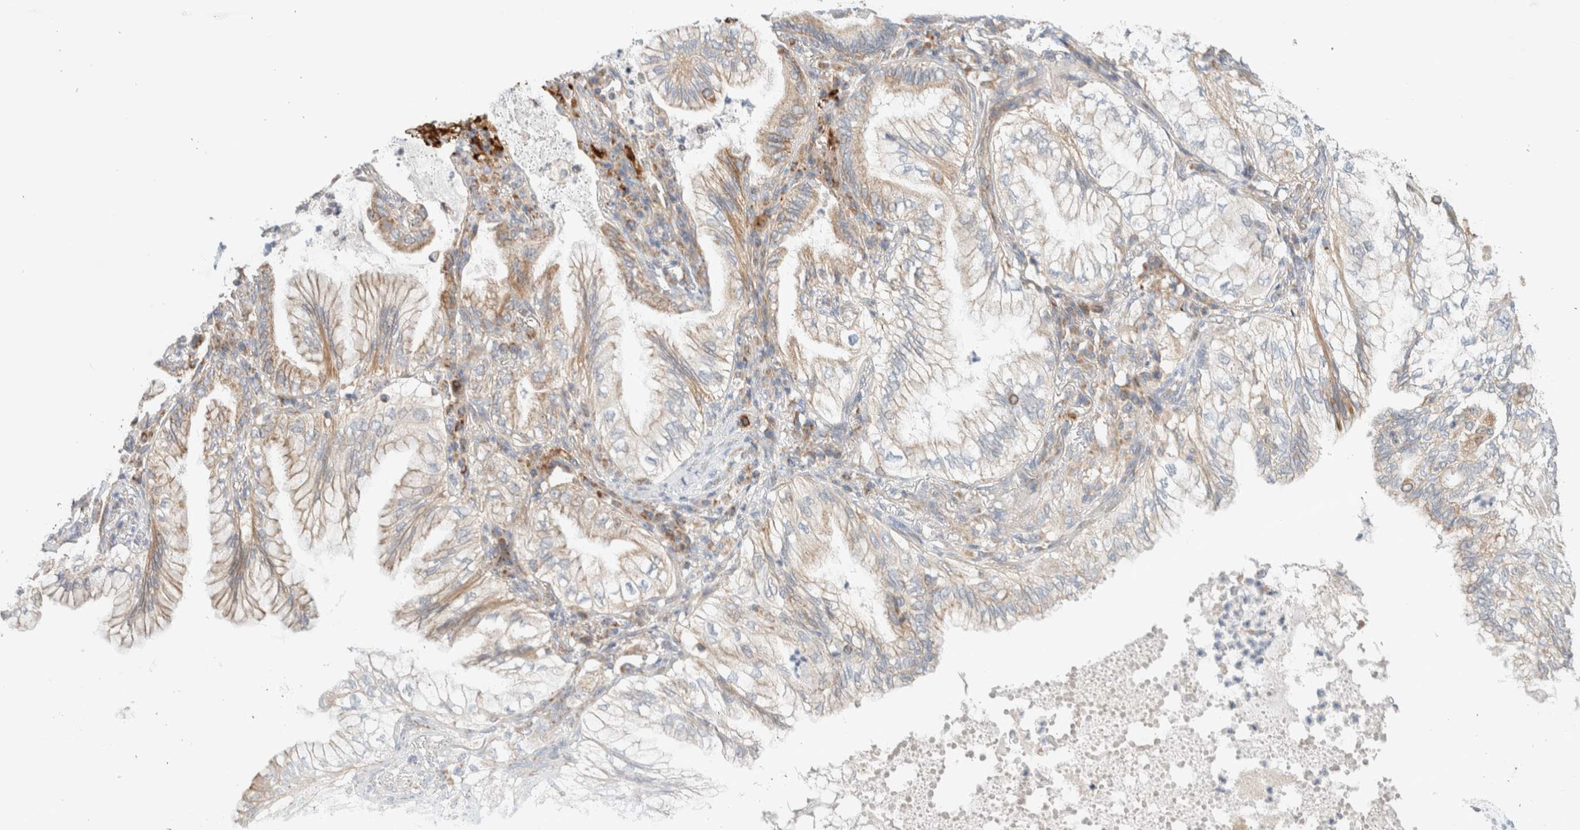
{"staining": {"intensity": "weak", "quantity": ">75%", "location": "cytoplasmic/membranous"}, "tissue": "lung cancer", "cell_type": "Tumor cells", "image_type": "cancer", "snomed": [{"axis": "morphology", "description": "Adenocarcinoma, NOS"}, {"axis": "topography", "description": "Lung"}], "caption": "Immunohistochemical staining of adenocarcinoma (lung) displays weak cytoplasmic/membranous protein expression in approximately >75% of tumor cells.", "gene": "MRM3", "patient": {"sex": "female", "age": 70}}